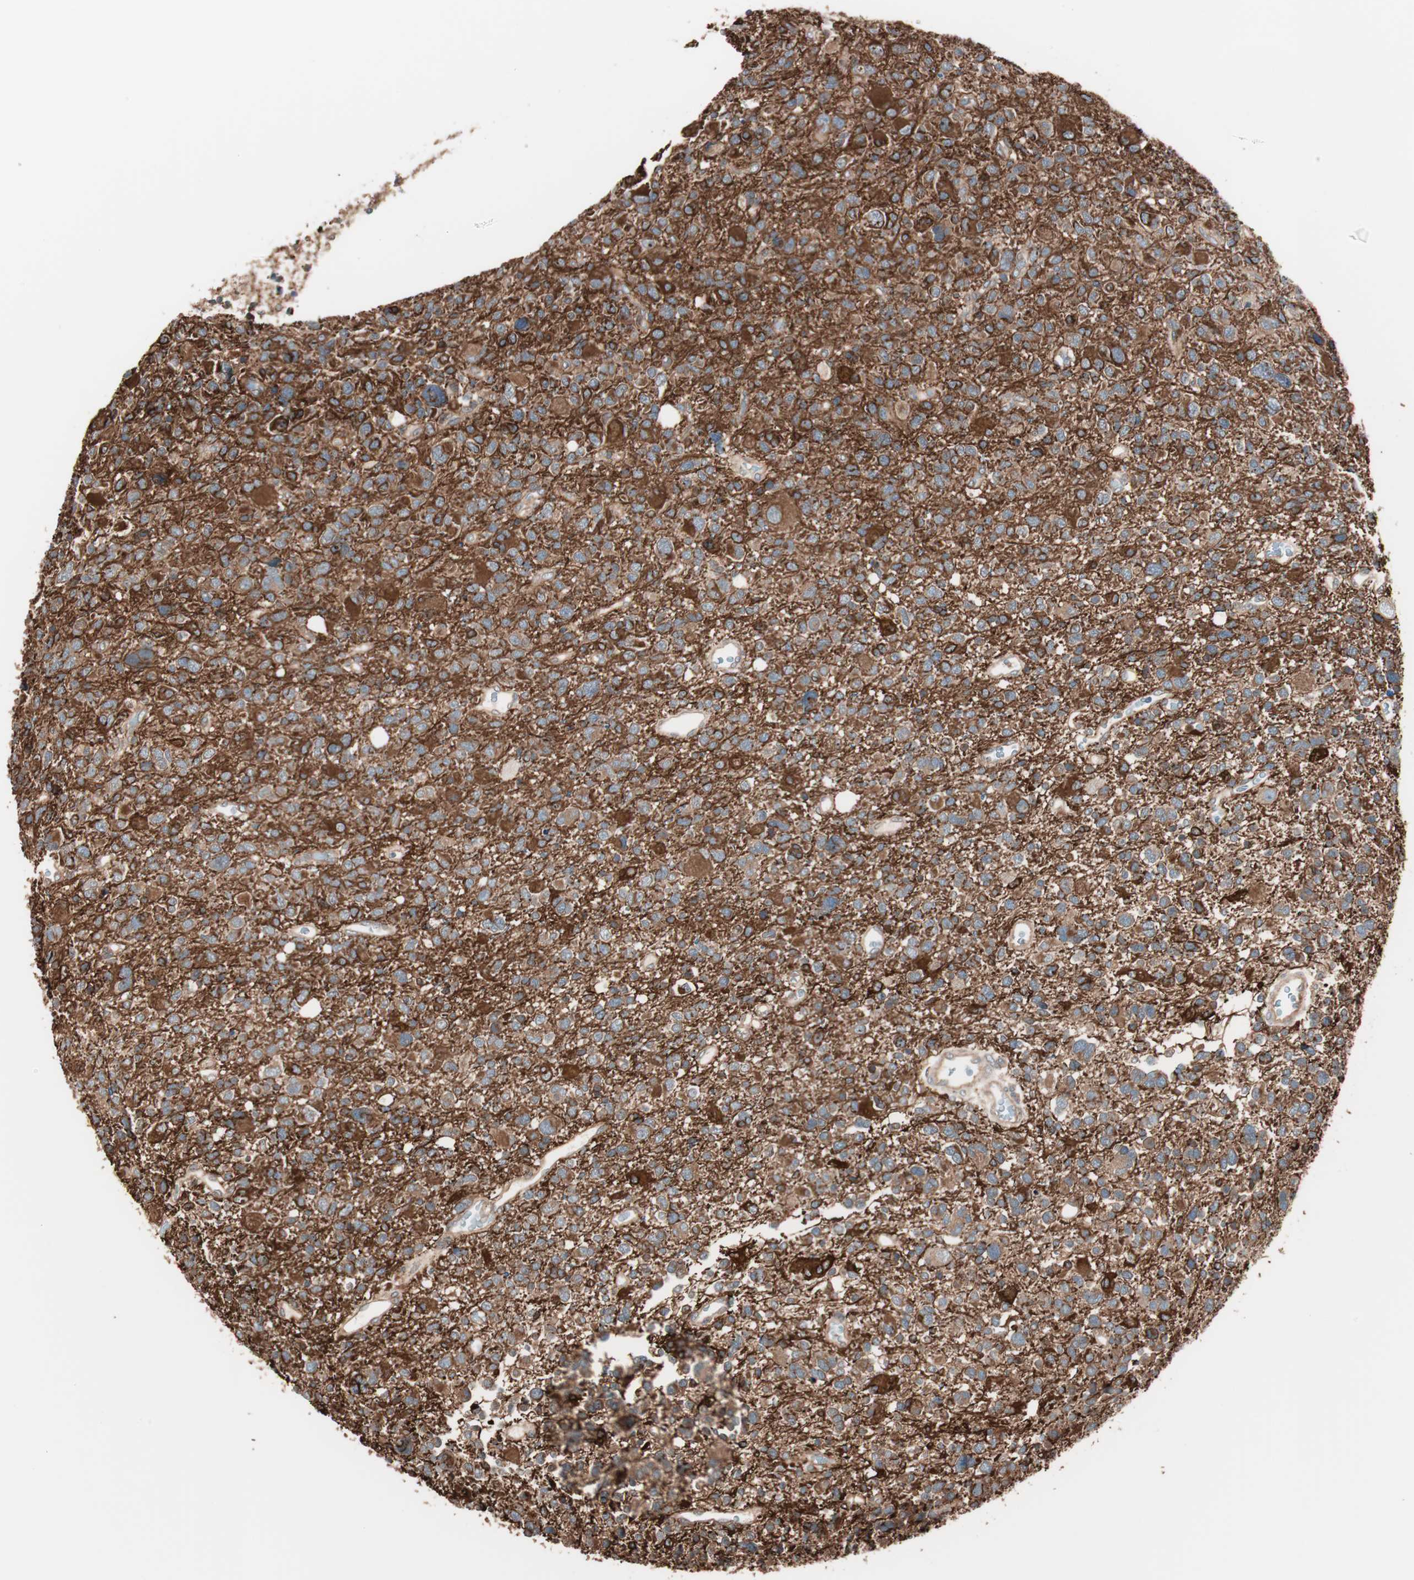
{"staining": {"intensity": "strong", "quantity": ">75%", "location": "cytoplasmic/membranous"}, "tissue": "glioma", "cell_type": "Tumor cells", "image_type": "cancer", "snomed": [{"axis": "morphology", "description": "Glioma, malignant, High grade"}, {"axis": "topography", "description": "Brain"}], "caption": "There is high levels of strong cytoplasmic/membranous staining in tumor cells of glioma, as demonstrated by immunohistochemical staining (brown color).", "gene": "TSG101", "patient": {"sex": "male", "age": 48}}